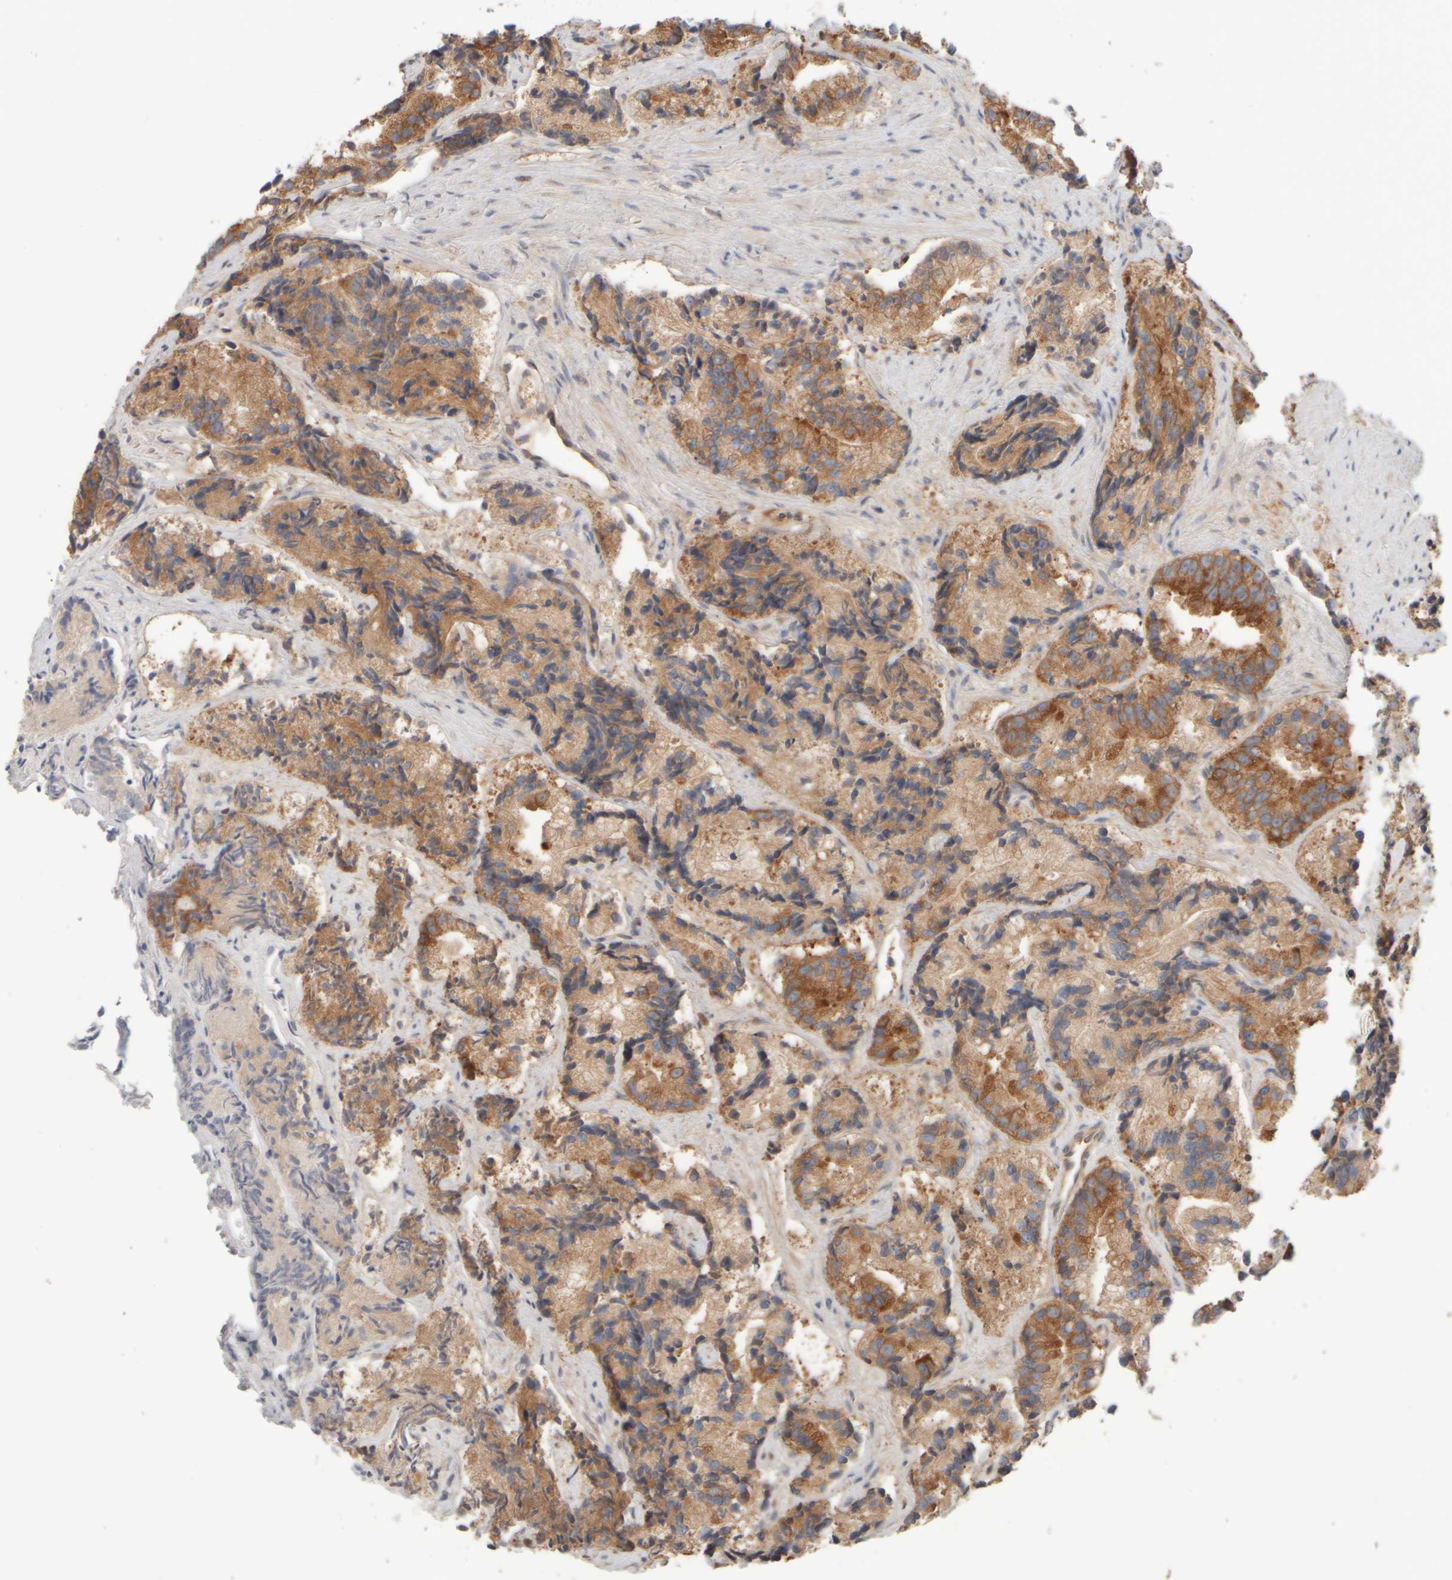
{"staining": {"intensity": "moderate", "quantity": ">75%", "location": "cytoplasmic/membranous"}, "tissue": "prostate cancer", "cell_type": "Tumor cells", "image_type": "cancer", "snomed": [{"axis": "morphology", "description": "Adenocarcinoma, Low grade"}, {"axis": "topography", "description": "Prostate"}], "caption": "This is an image of IHC staining of prostate cancer, which shows moderate expression in the cytoplasmic/membranous of tumor cells.", "gene": "EIF2B3", "patient": {"sex": "male", "age": 89}}